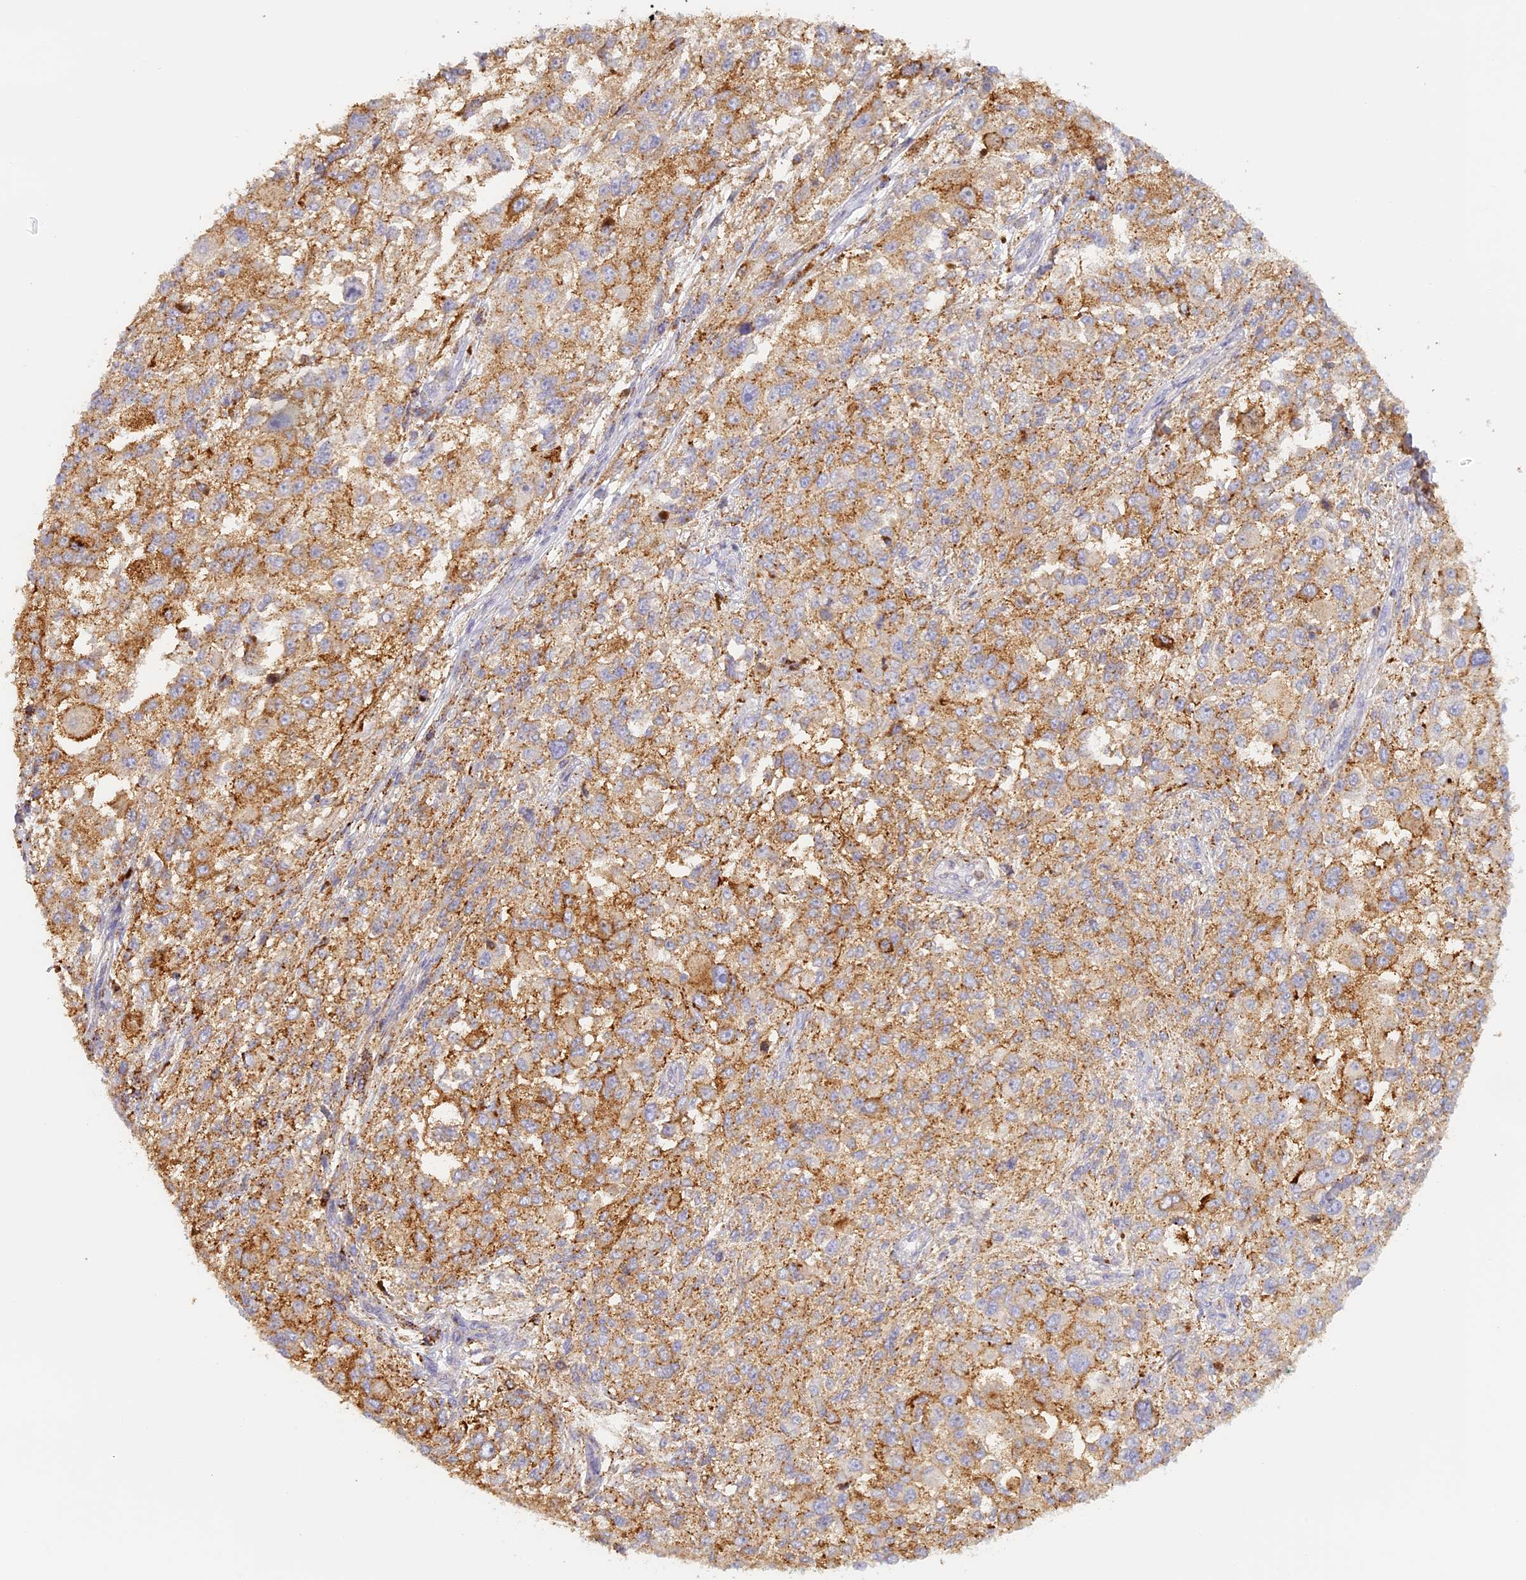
{"staining": {"intensity": "moderate", "quantity": ">75%", "location": "cytoplasmic/membranous"}, "tissue": "melanoma", "cell_type": "Tumor cells", "image_type": "cancer", "snomed": [{"axis": "morphology", "description": "Necrosis, NOS"}, {"axis": "morphology", "description": "Malignant melanoma, NOS"}, {"axis": "topography", "description": "Skin"}], "caption": "Tumor cells show moderate cytoplasmic/membranous positivity in approximately >75% of cells in malignant melanoma.", "gene": "LAMP2", "patient": {"sex": "female", "age": 87}}